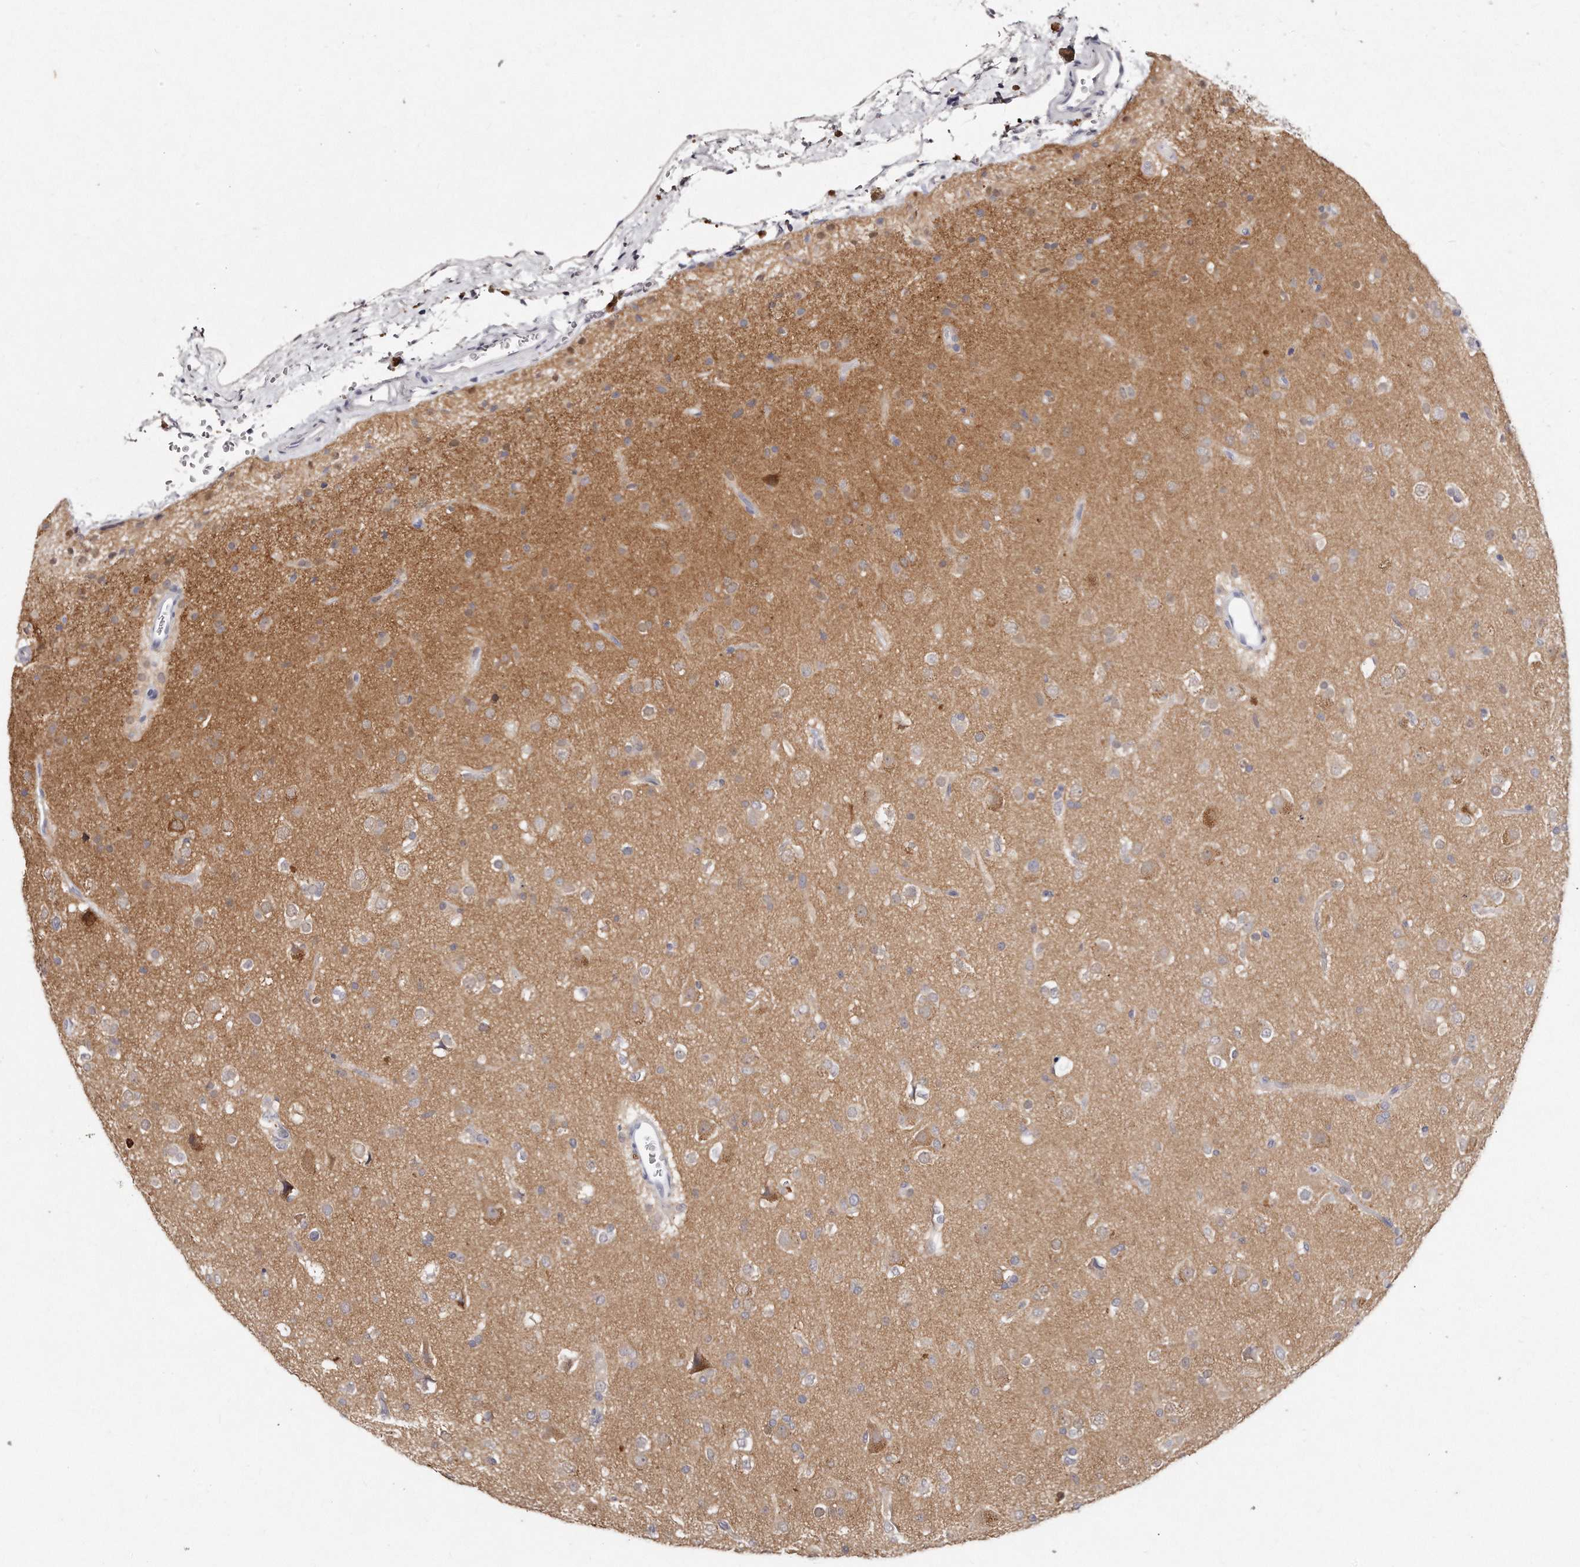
{"staining": {"intensity": "negative", "quantity": "none", "location": "none"}, "tissue": "glioma", "cell_type": "Tumor cells", "image_type": "cancer", "snomed": [{"axis": "morphology", "description": "Glioma, malignant, Low grade"}, {"axis": "topography", "description": "Brain"}], "caption": "IHC photomicrograph of neoplastic tissue: human malignant low-grade glioma stained with DAB (3,3'-diaminobenzidine) reveals no significant protein positivity in tumor cells. Nuclei are stained in blue.", "gene": "GDA", "patient": {"sex": "male", "age": 65}}